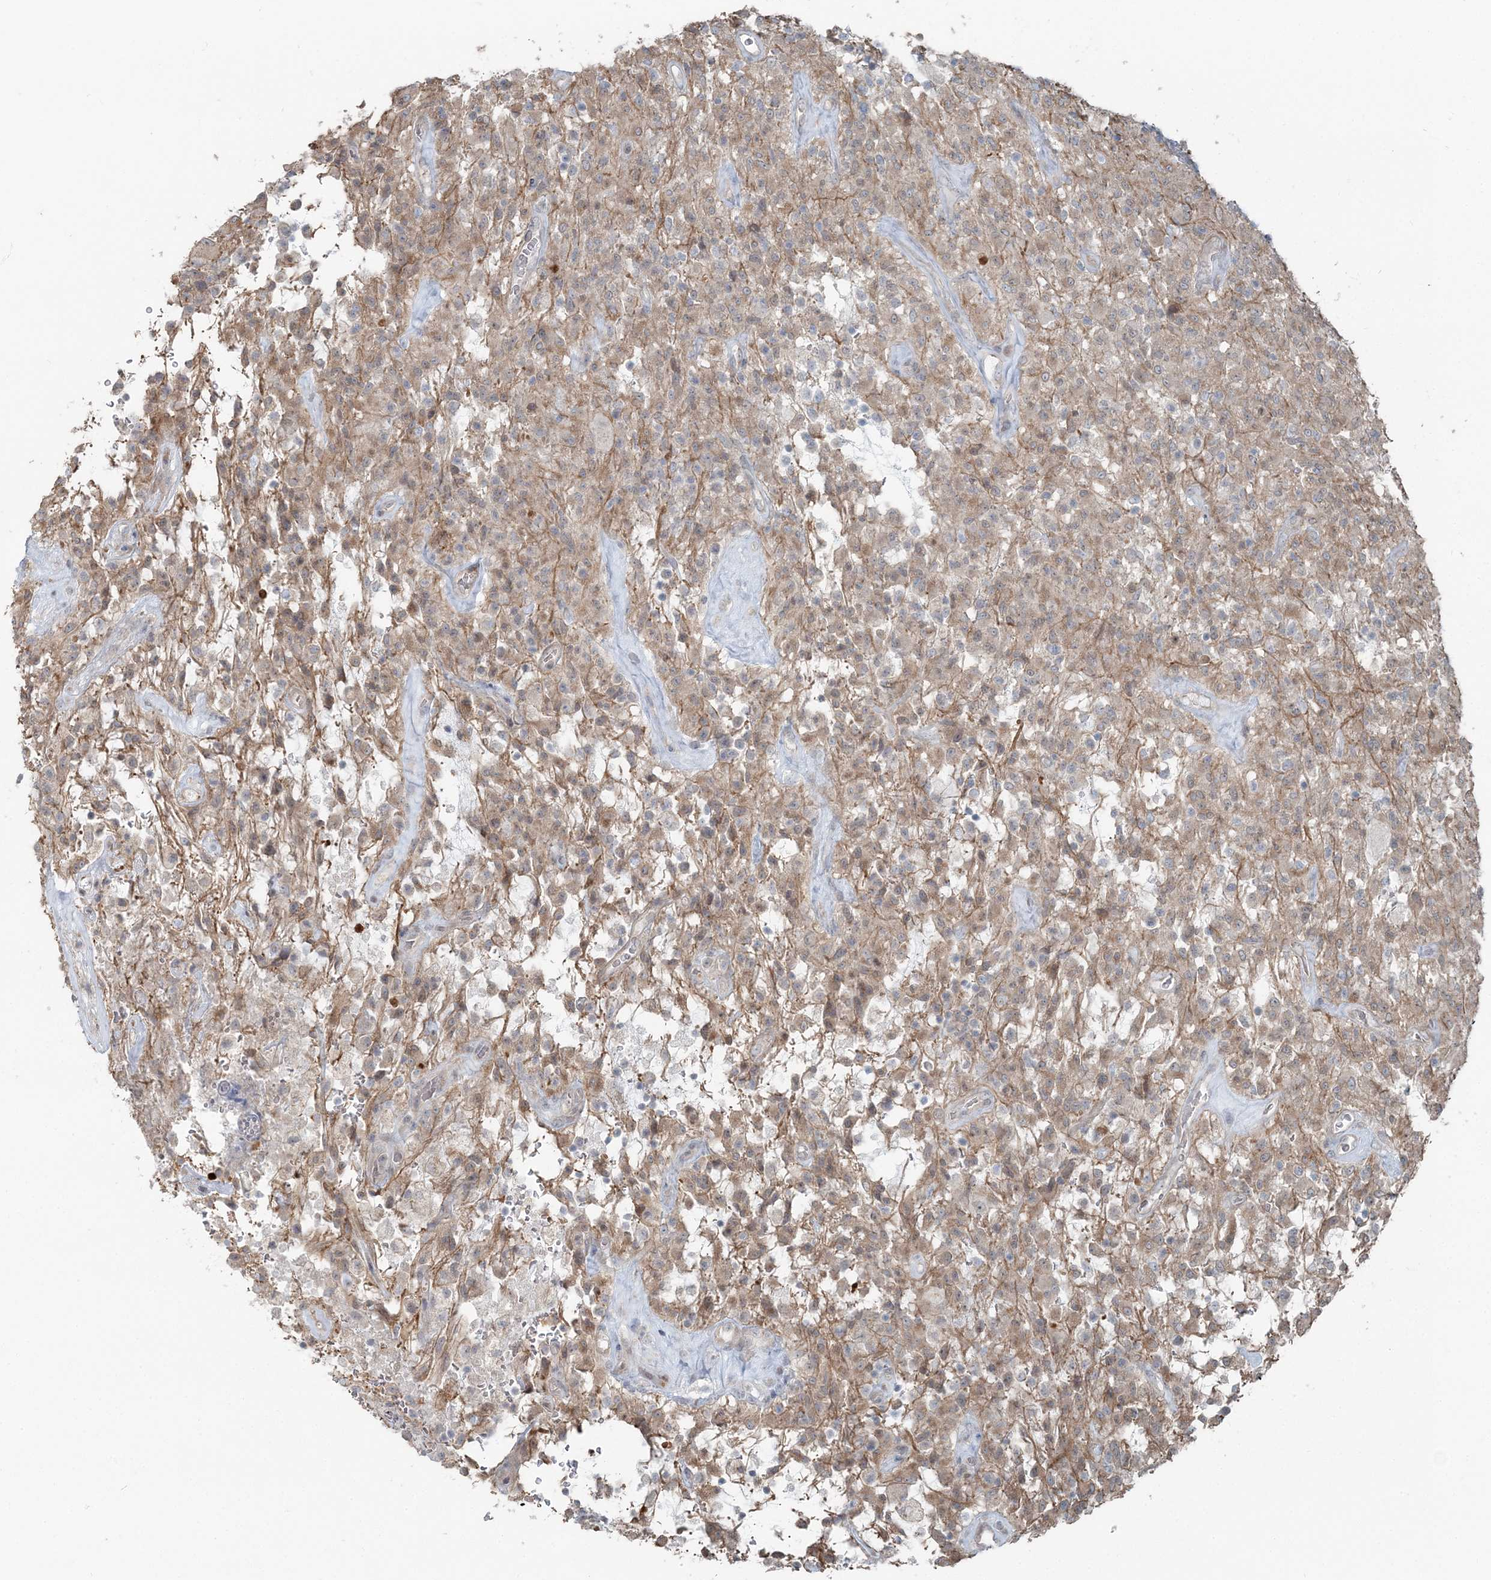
{"staining": {"intensity": "weak", "quantity": ">75%", "location": "cytoplasmic/membranous"}, "tissue": "glioma", "cell_type": "Tumor cells", "image_type": "cancer", "snomed": [{"axis": "morphology", "description": "Glioma, malignant, High grade"}, {"axis": "topography", "description": "Brain"}], "caption": "Protein expression analysis of malignant glioma (high-grade) reveals weak cytoplasmic/membranous positivity in about >75% of tumor cells. (Brightfield microscopy of DAB IHC at high magnification).", "gene": "FBXL17", "patient": {"sex": "female", "age": 57}}